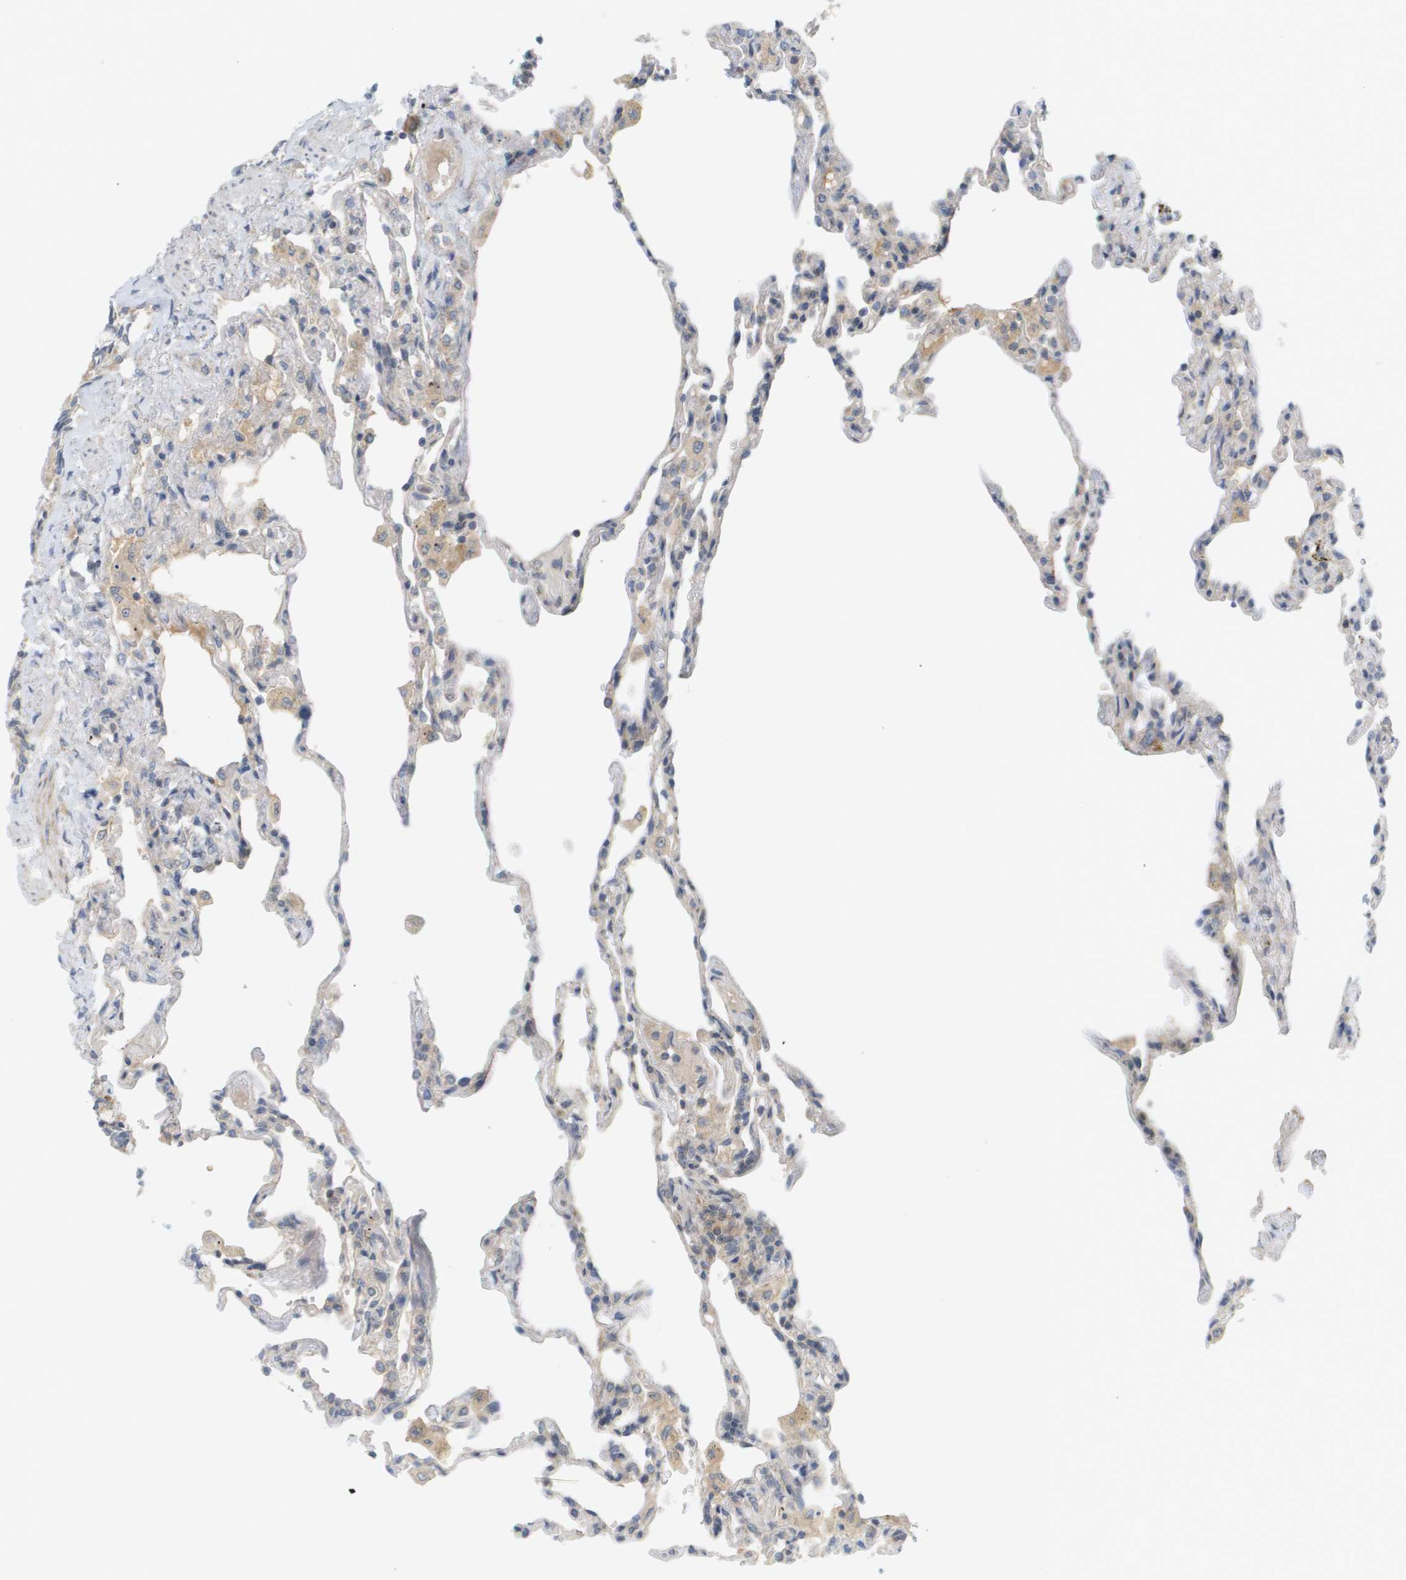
{"staining": {"intensity": "weak", "quantity": "<25%", "location": "cytoplasmic/membranous"}, "tissue": "lung", "cell_type": "Alveolar cells", "image_type": "normal", "snomed": [{"axis": "morphology", "description": "Normal tissue, NOS"}, {"axis": "topography", "description": "Lung"}], "caption": "High power microscopy image of an immunohistochemistry (IHC) histopathology image of normal lung, revealing no significant expression in alveolar cells.", "gene": "PROC", "patient": {"sex": "male", "age": 59}}